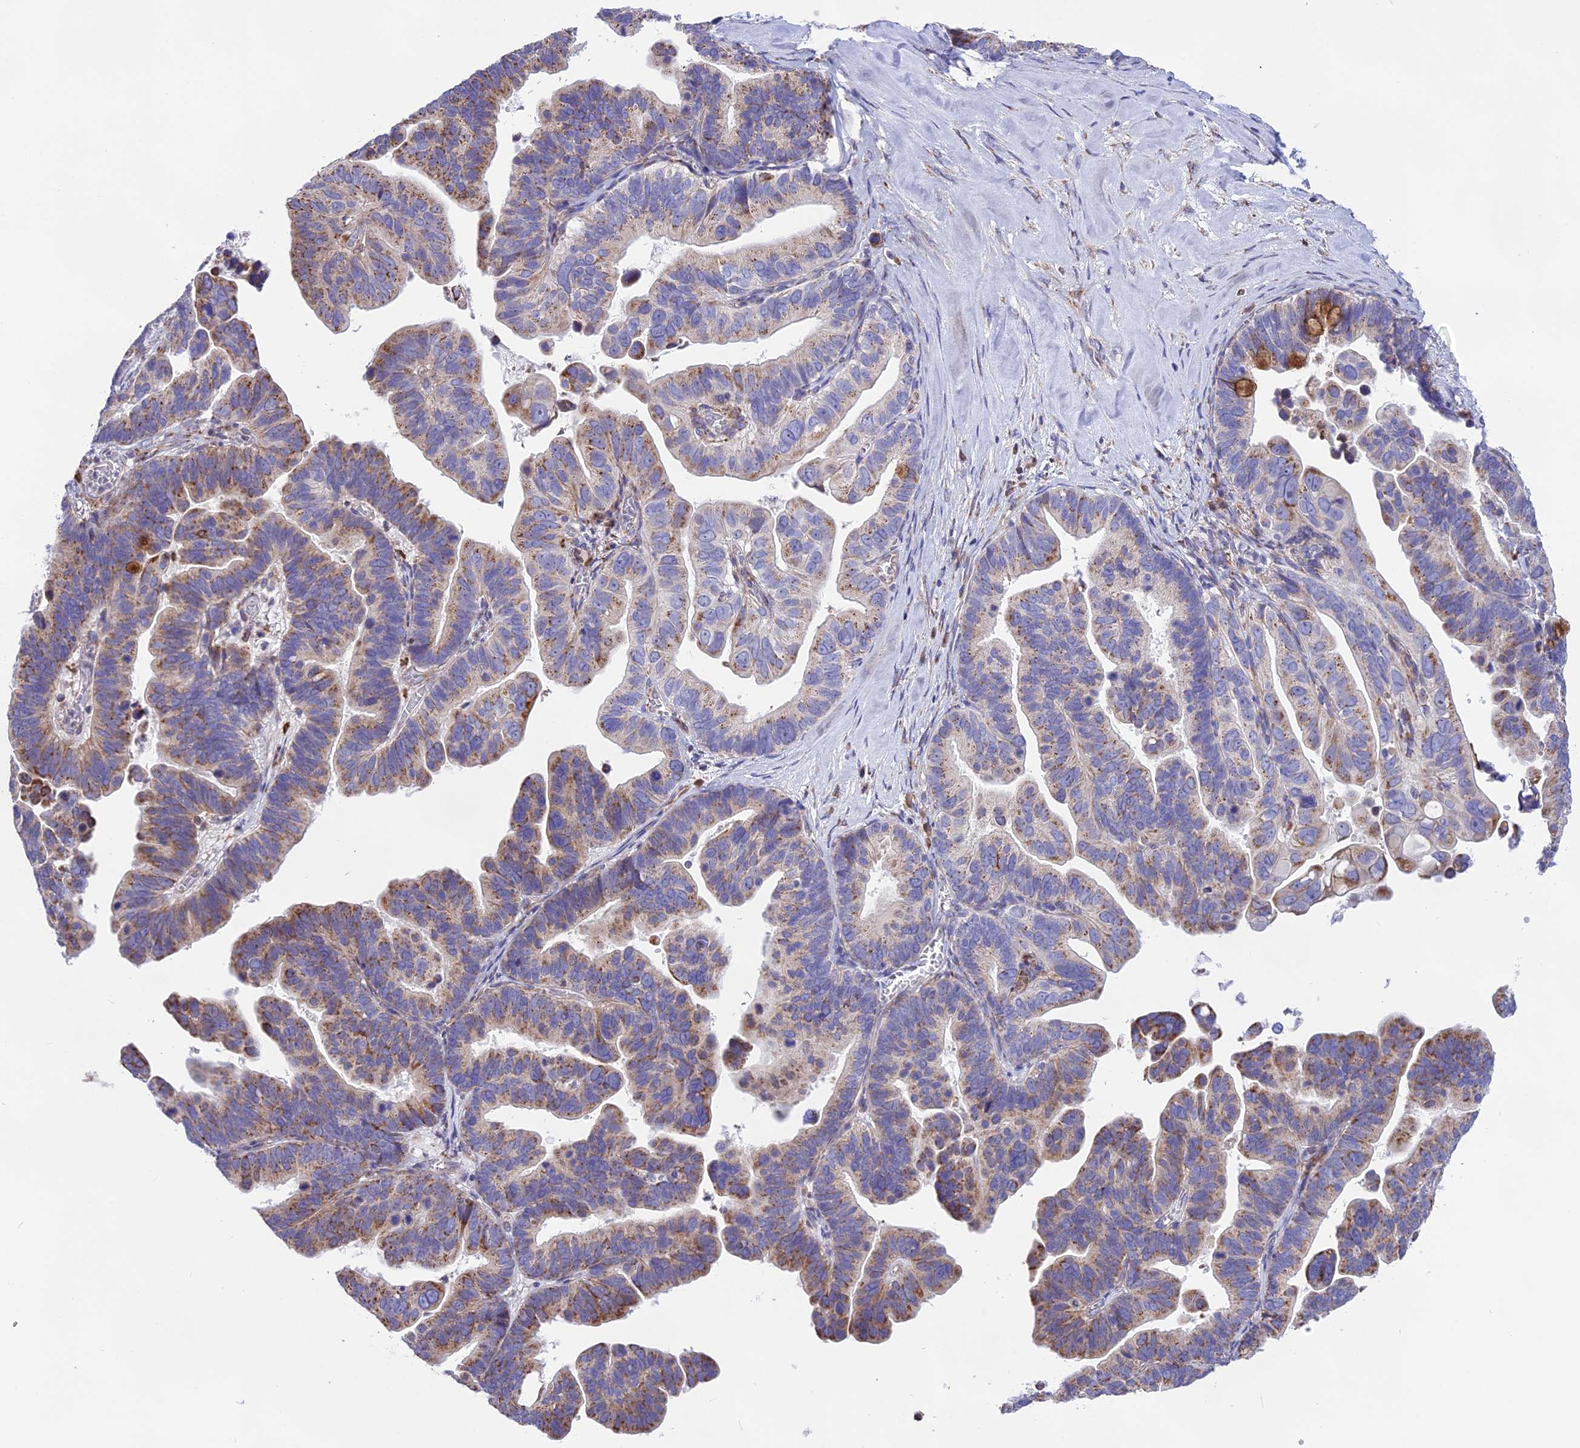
{"staining": {"intensity": "moderate", "quantity": "25%-75%", "location": "cytoplasmic/membranous"}, "tissue": "ovarian cancer", "cell_type": "Tumor cells", "image_type": "cancer", "snomed": [{"axis": "morphology", "description": "Cystadenocarcinoma, serous, NOS"}, {"axis": "topography", "description": "Ovary"}], "caption": "The photomicrograph reveals immunohistochemical staining of ovarian serous cystadenocarcinoma. There is moderate cytoplasmic/membranous staining is seen in approximately 25%-75% of tumor cells. The protein is shown in brown color, while the nuclei are stained blue.", "gene": "DOC2B", "patient": {"sex": "female", "age": 56}}